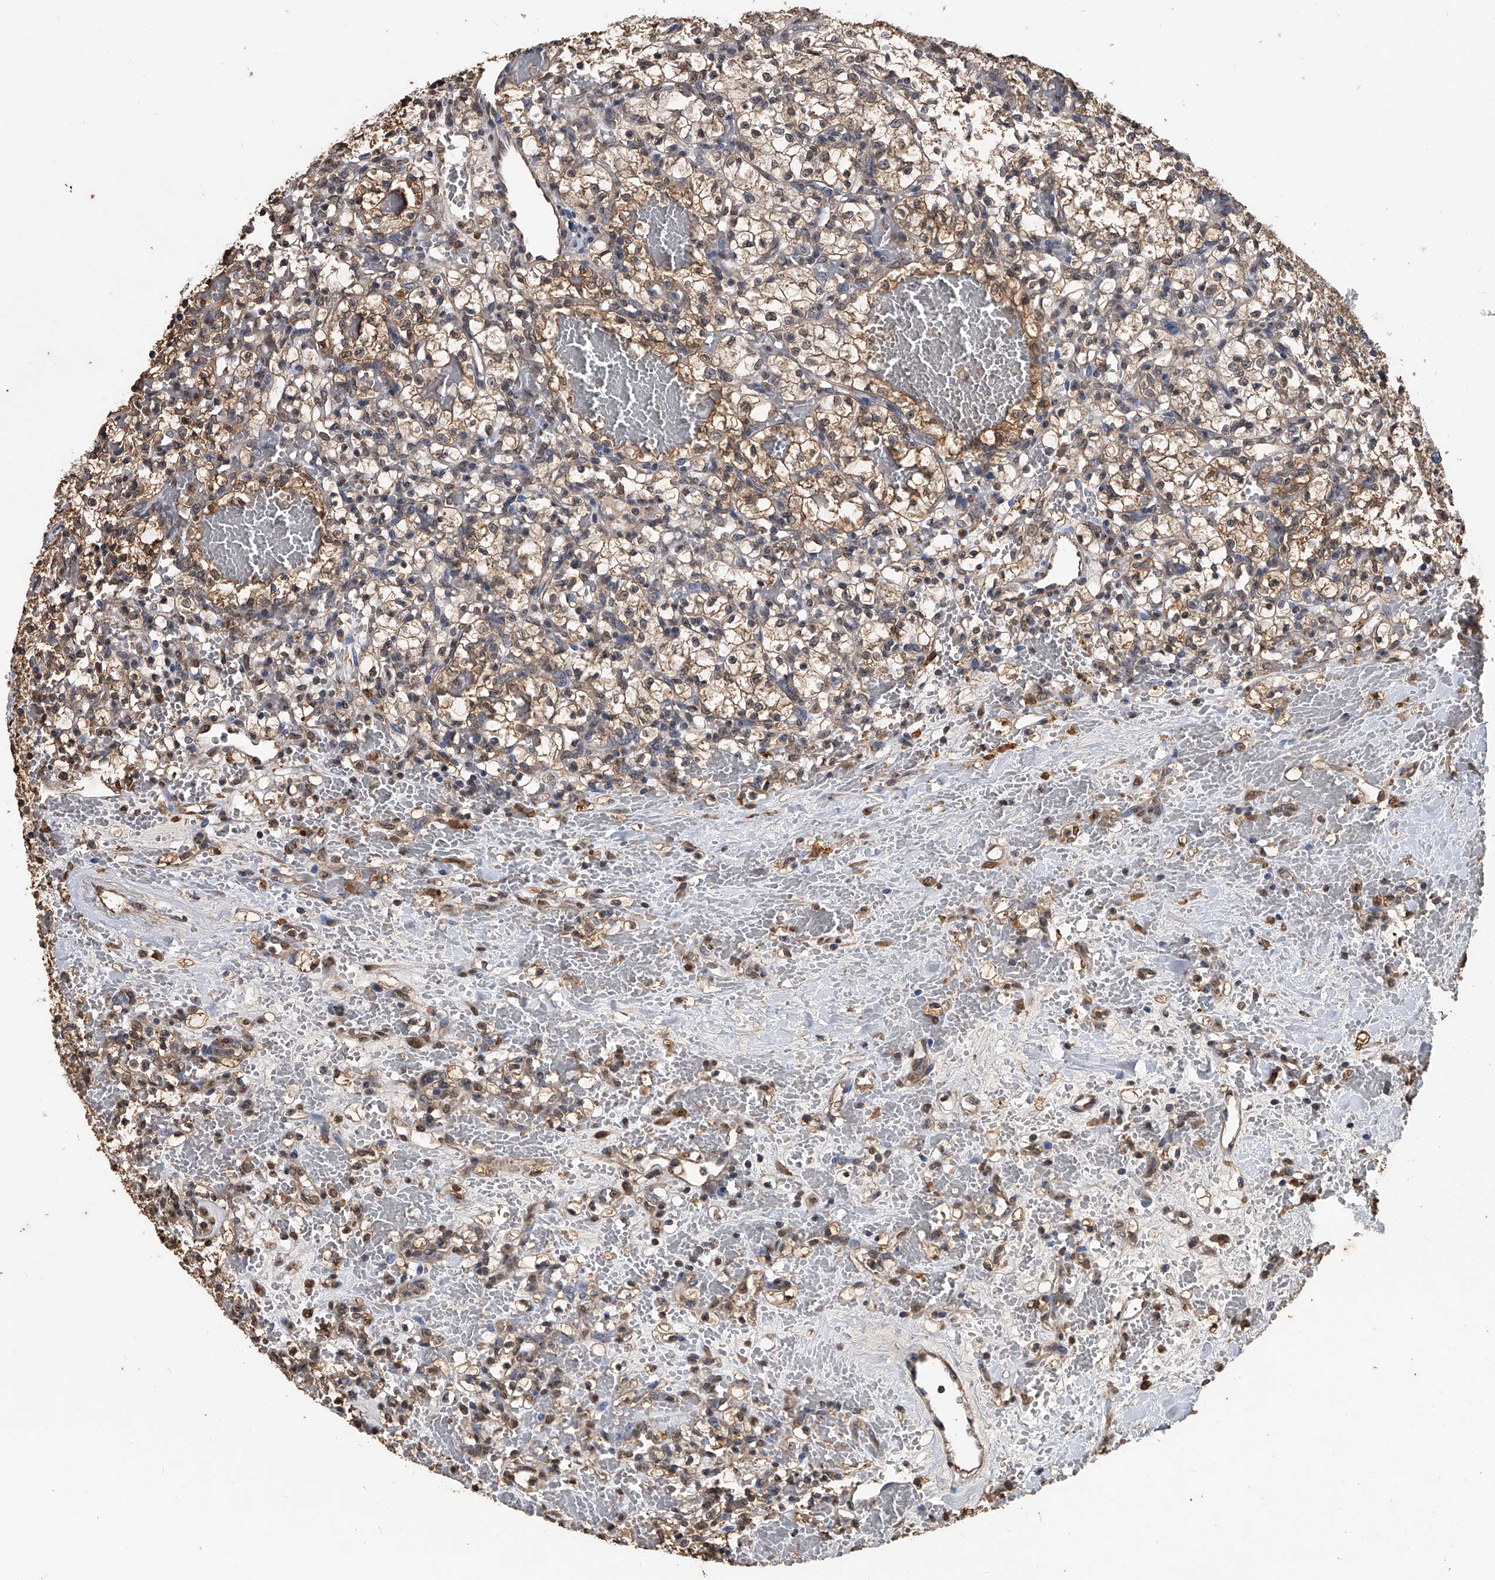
{"staining": {"intensity": "weak", "quantity": ">75%", "location": "cytoplasmic/membranous"}, "tissue": "renal cancer", "cell_type": "Tumor cells", "image_type": "cancer", "snomed": [{"axis": "morphology", "description": "Adenocarcinoma, NOS"}, {"axis": "topography", "description": "Kidney"}], "caption": "Weak cytoplasmic/membranous expression for a protein is seen in approximately >75% of tumor cells of renal cancer using immunohistochemistry (IHC).", "gene": "FBXL4", "patient": {"sex": "female", "age": 60}}